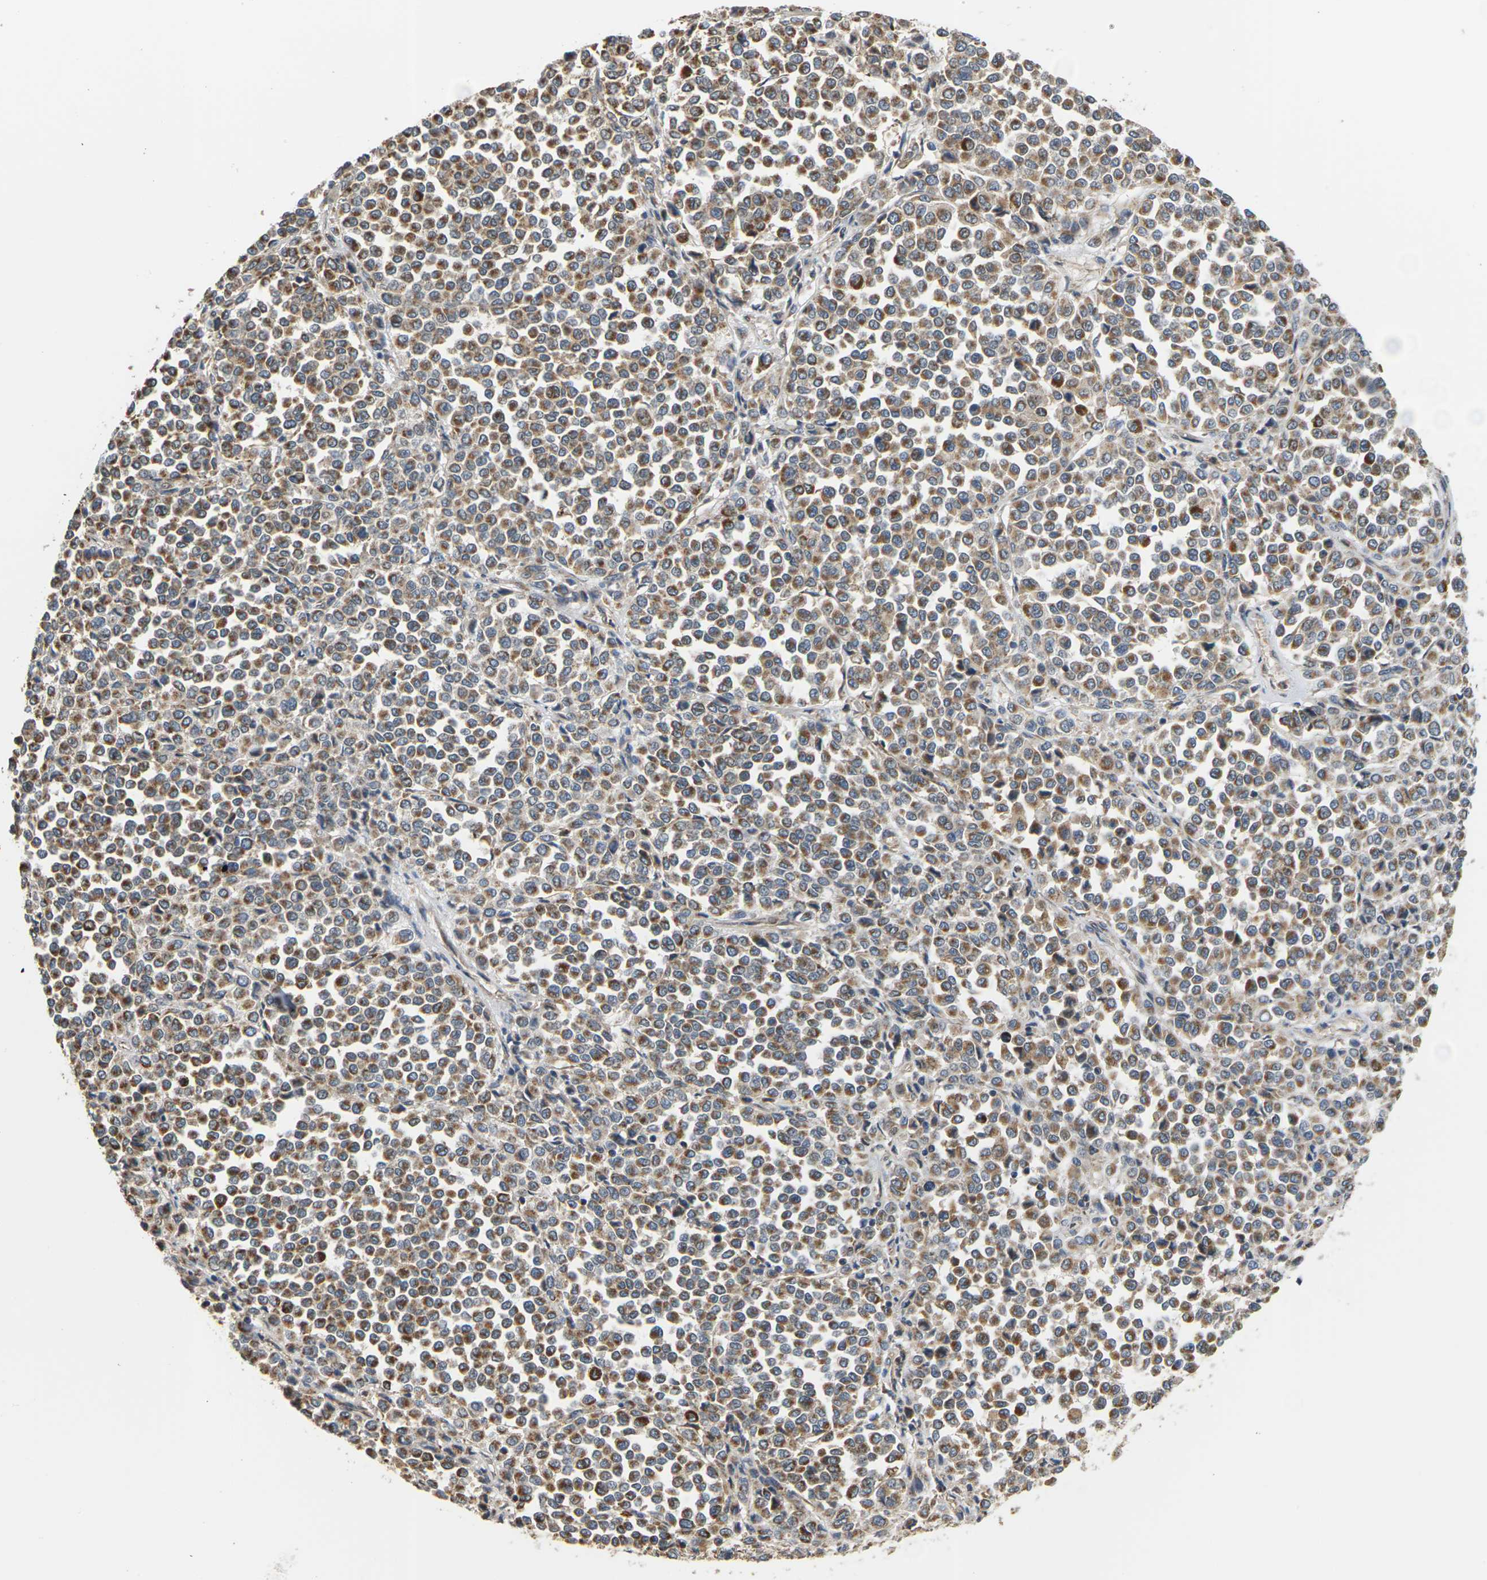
{"staining": {"intensity": "moderate", "quantity": ">75%", "location": "cytoplasmic/membranous"}, "tissue": "melanoma", "cell_type": "Tumor cells", "image_type": "cancer", "snomed": [{"axis": "morphology", "description": "Malignant melanoma, Metastatic site"}, {"axis": "topography", "description": "Pancreas"}], "caption": "The immunohistochemical stain highlights moderate cytoplasmic/membranous expression in tumor cells of melanoma tissue.", "gene": "PCDHB4", "patient": {"sex": "female", "age": 30}}